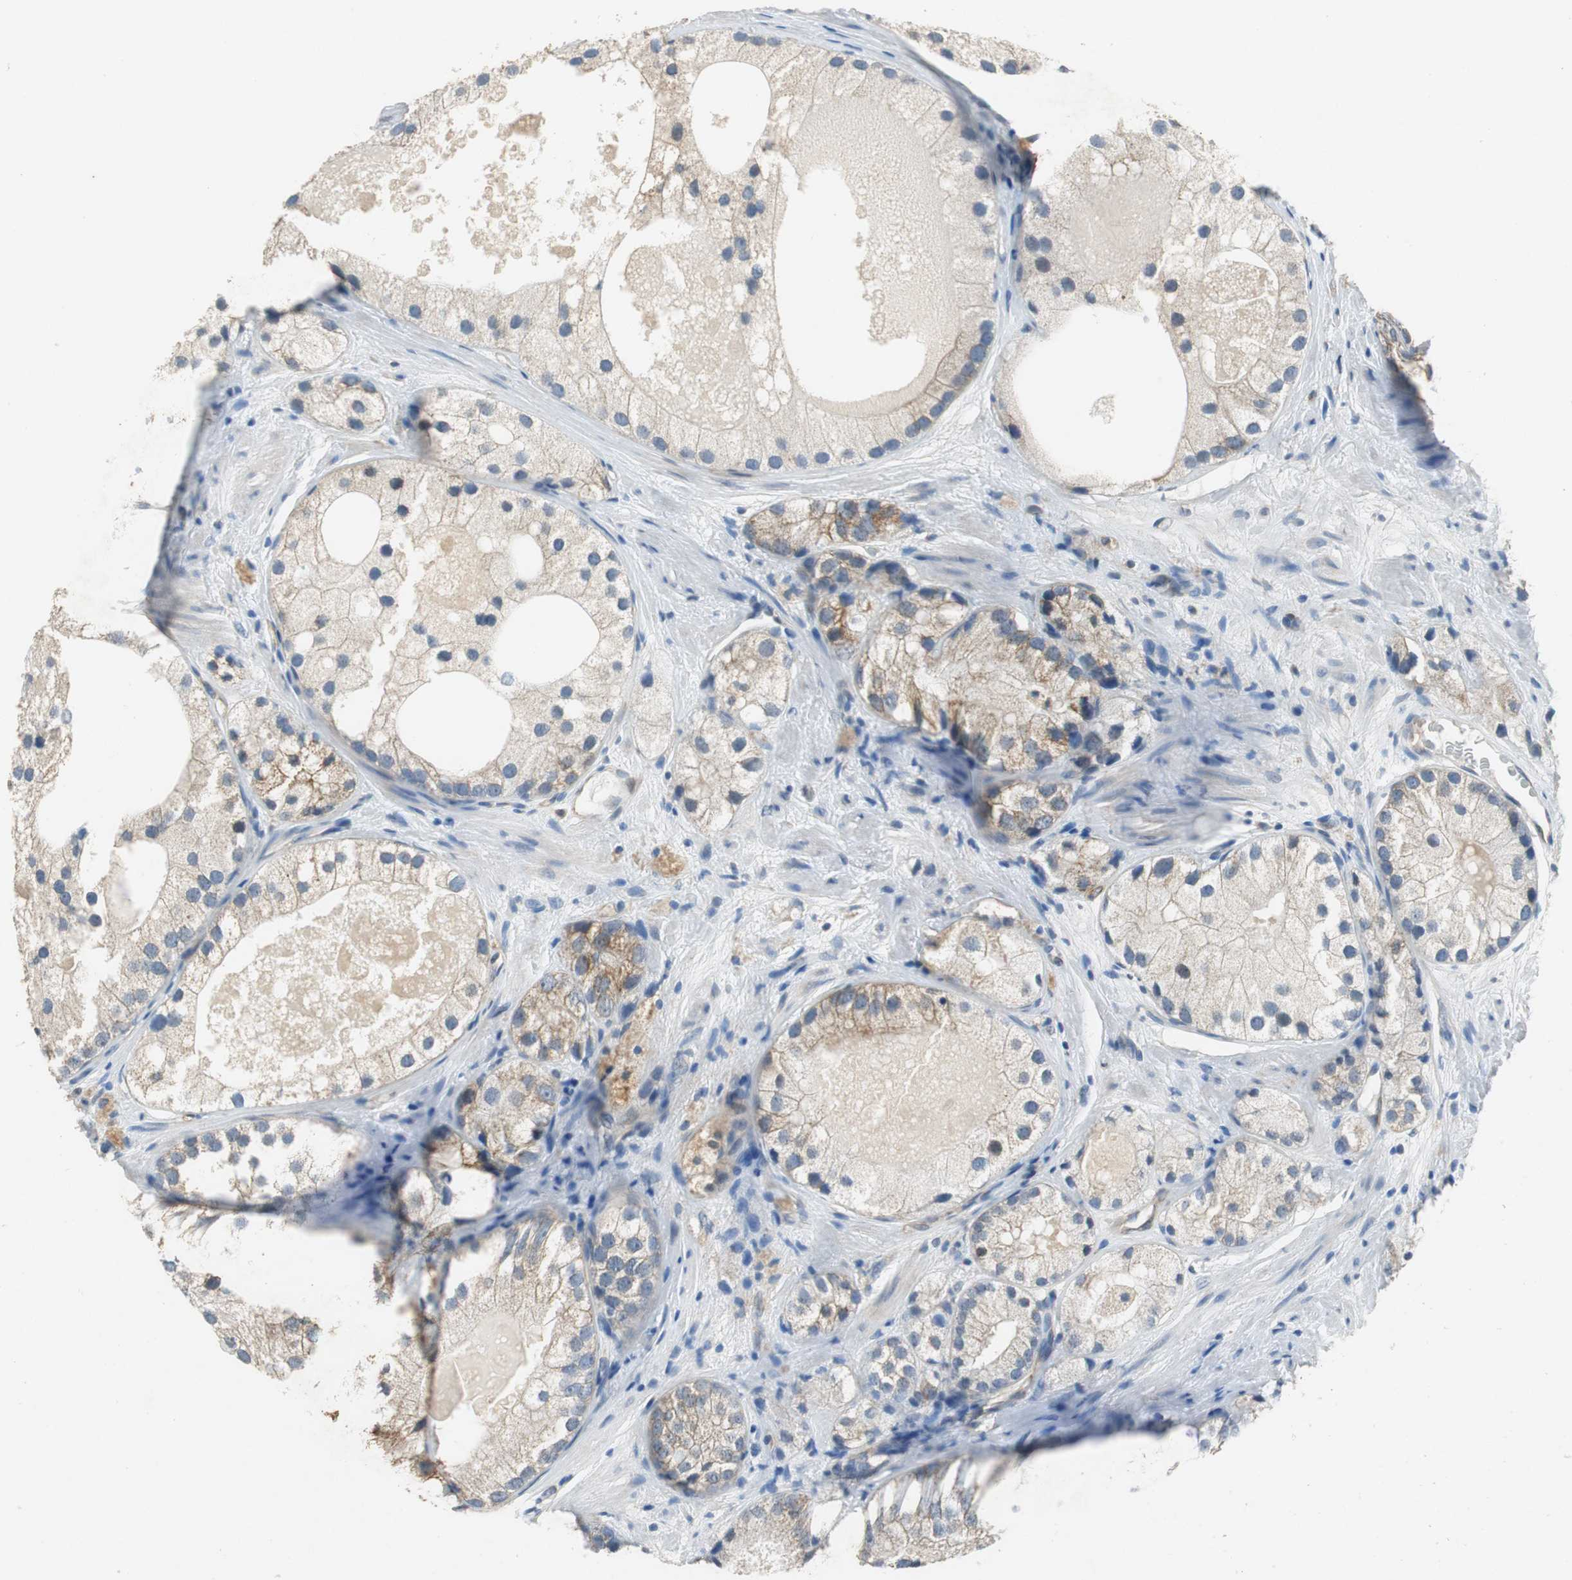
{"staining": {"intensity": "moderate", "quantity": "25%-75%", "location": "cytoplasmic/membranous"}, "tissue": "prostate cancer", "cell_type": "Tumor cells", "image_type": "cancer", "snomed": [{"axis": "morphology", "description": "Adenocarcinoma, Low grade"}, {"axis": "topography", "description": "Prostate"}], "caption": "Moderate cytoplasmic/membranous protein positivity is identified in approximately 25%-75% of tumor cells in prostate cancer (low-grade adenocarcinoma).", "gene": "ALDH4A1", "patient": {"sex": "male", "age": 69}}